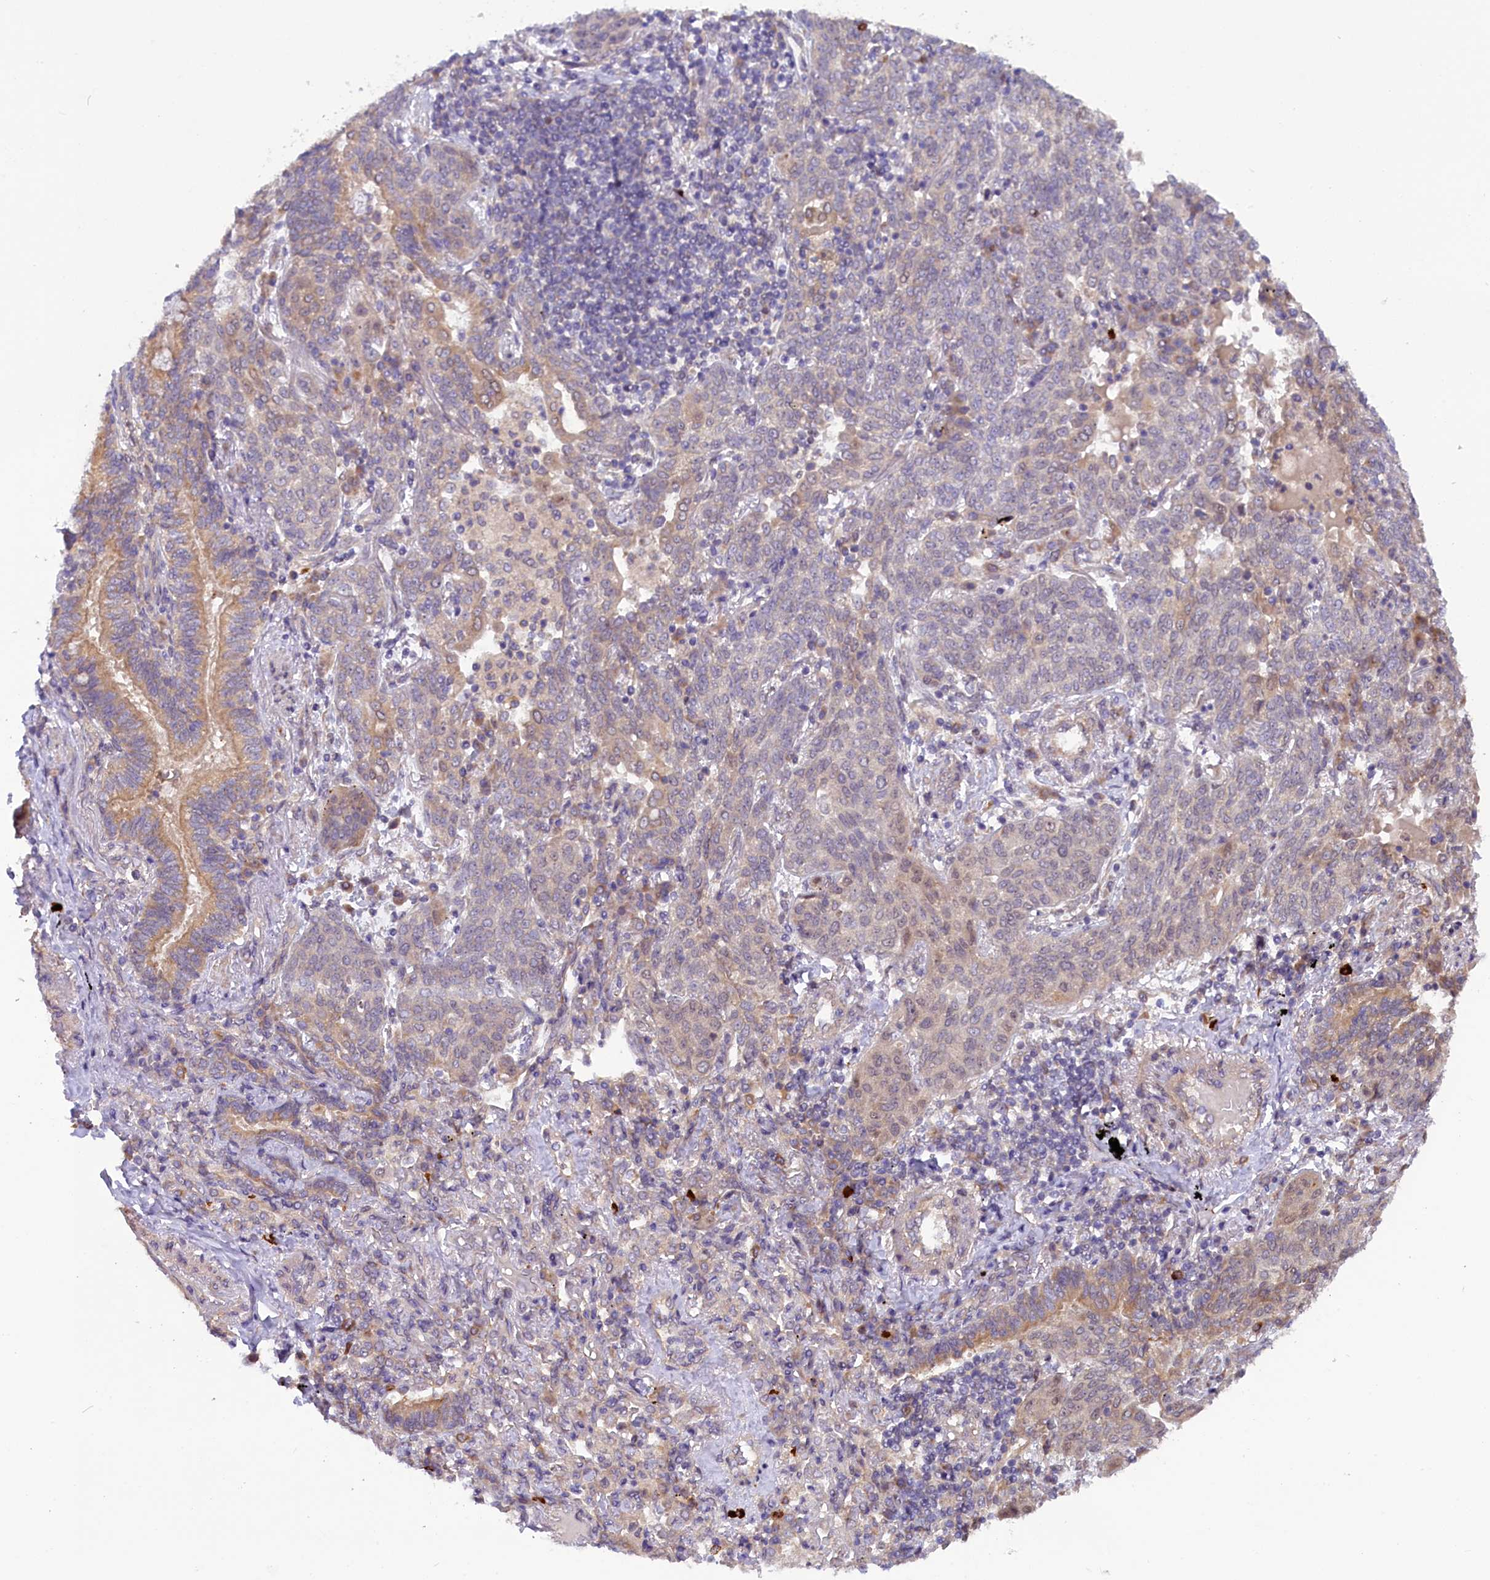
{"staining": {"intensity": "weak", "quantity": "<25%", "location": "cytoplasmic/membranous"}, "tissue": "lung cancer", "cell_type": "Tumor cells", "image_type": "cancer", "snomed": [{"axis": "morphology", "description": "Squamous cell carcinoma, NOS"}, {"axis": "topography", "description": "Lung"}], "caption": "The image exhibits no significant positivity in tumor cells of lung cancer (squamous cell carcinoma).", "gene": "CCDC9B", "patient": {"sex": "female", "age": 70}}